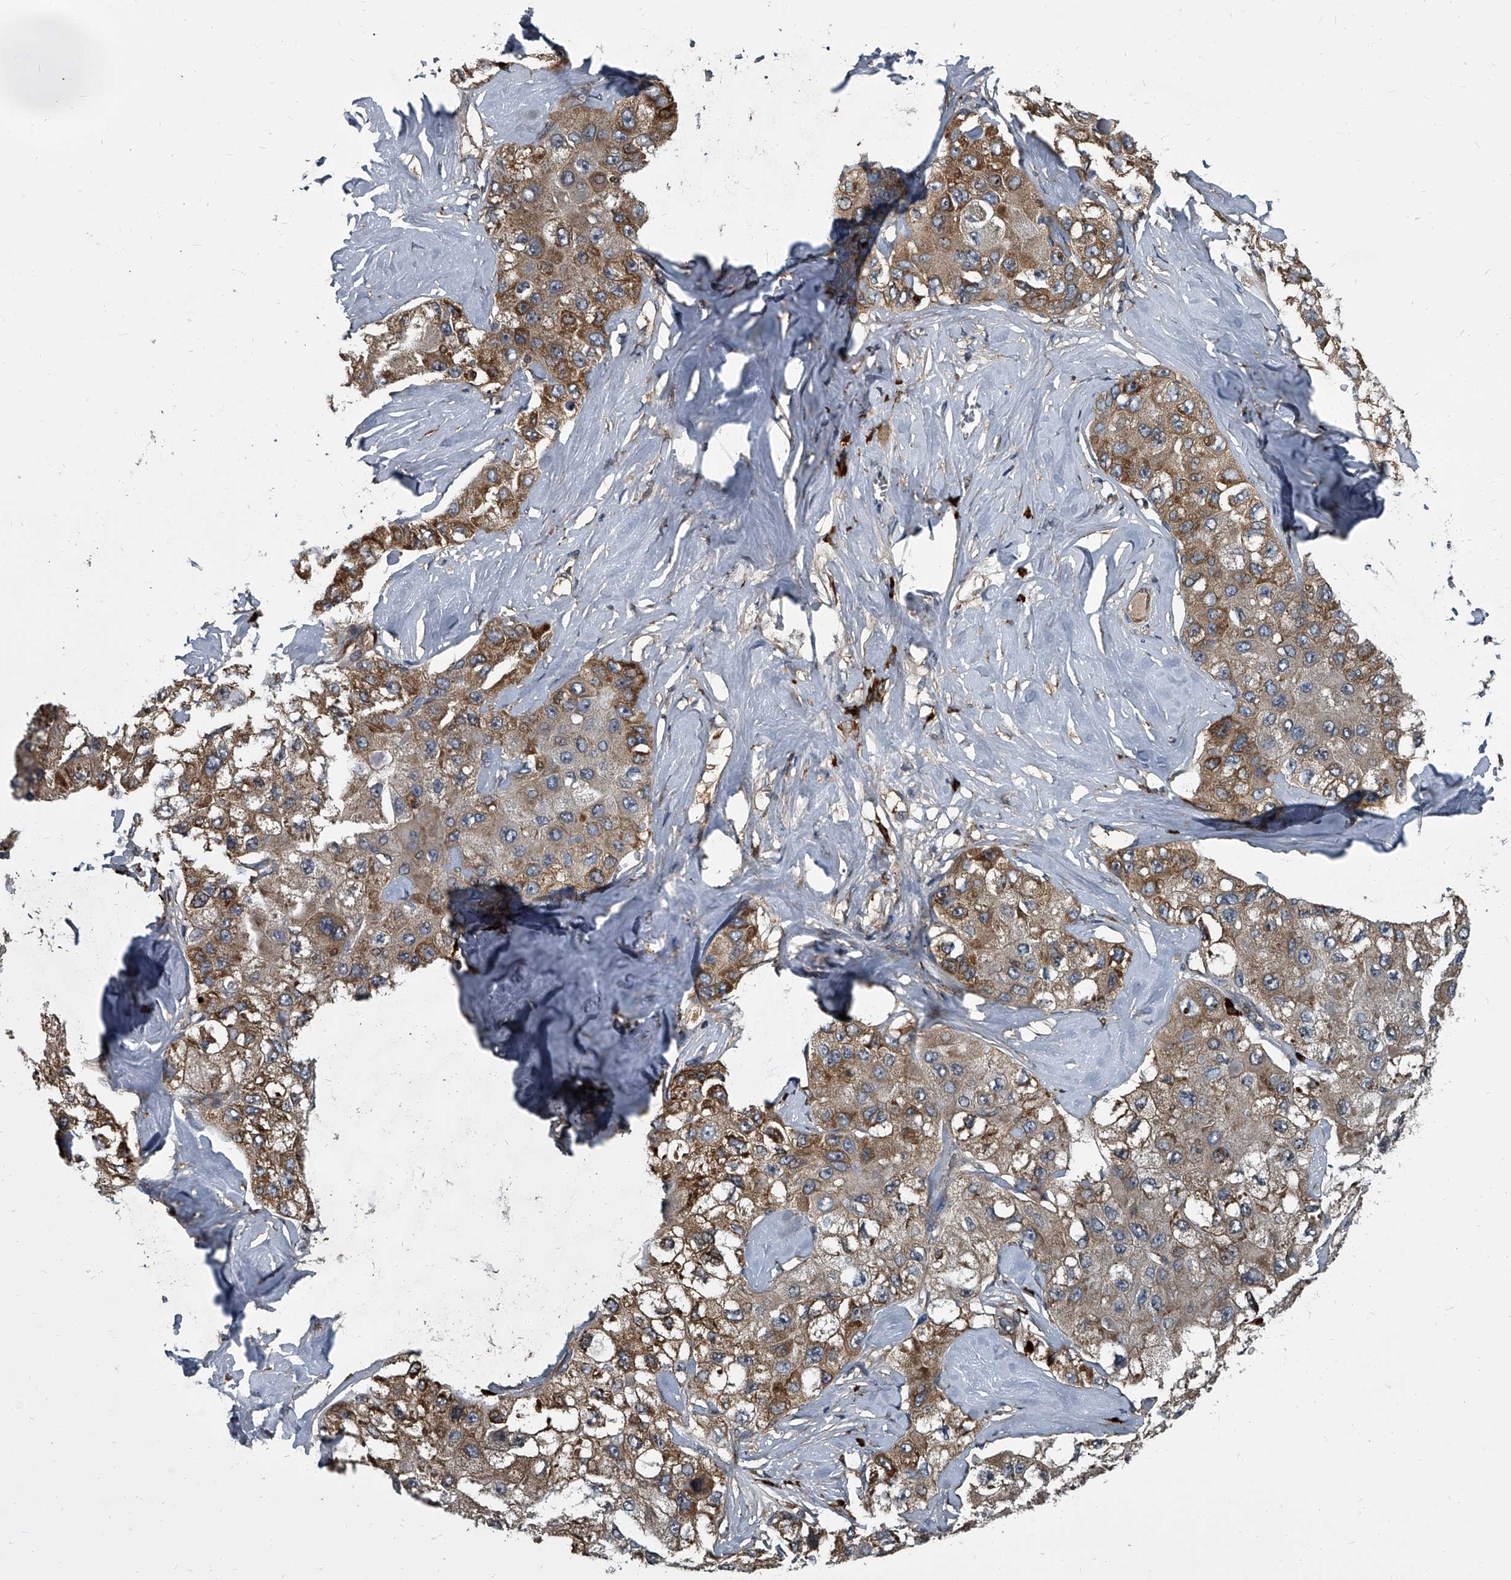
{"staining": {"intensity": "moderate", "quantity": ">75%", "location": "cytoplasmic/membranous"}, "tissue": "liver cancer", "cell_type": "Tumor cells", "image_type": "cancer", "snomed": [{"axis": "morphology", "description": "Carcinoma, Hepatocellular, NOS"}, {"axis": "topography", "description": "Liver"}], "caption": "Protein expression analysis of human liver cancer (hepatocellular carcinoma) reveals moderate cytoplasmic/membranous expression in about >75% of tumor cells.", "gene": "CDV3", "patient": {"sex": "male", "age": 80}}